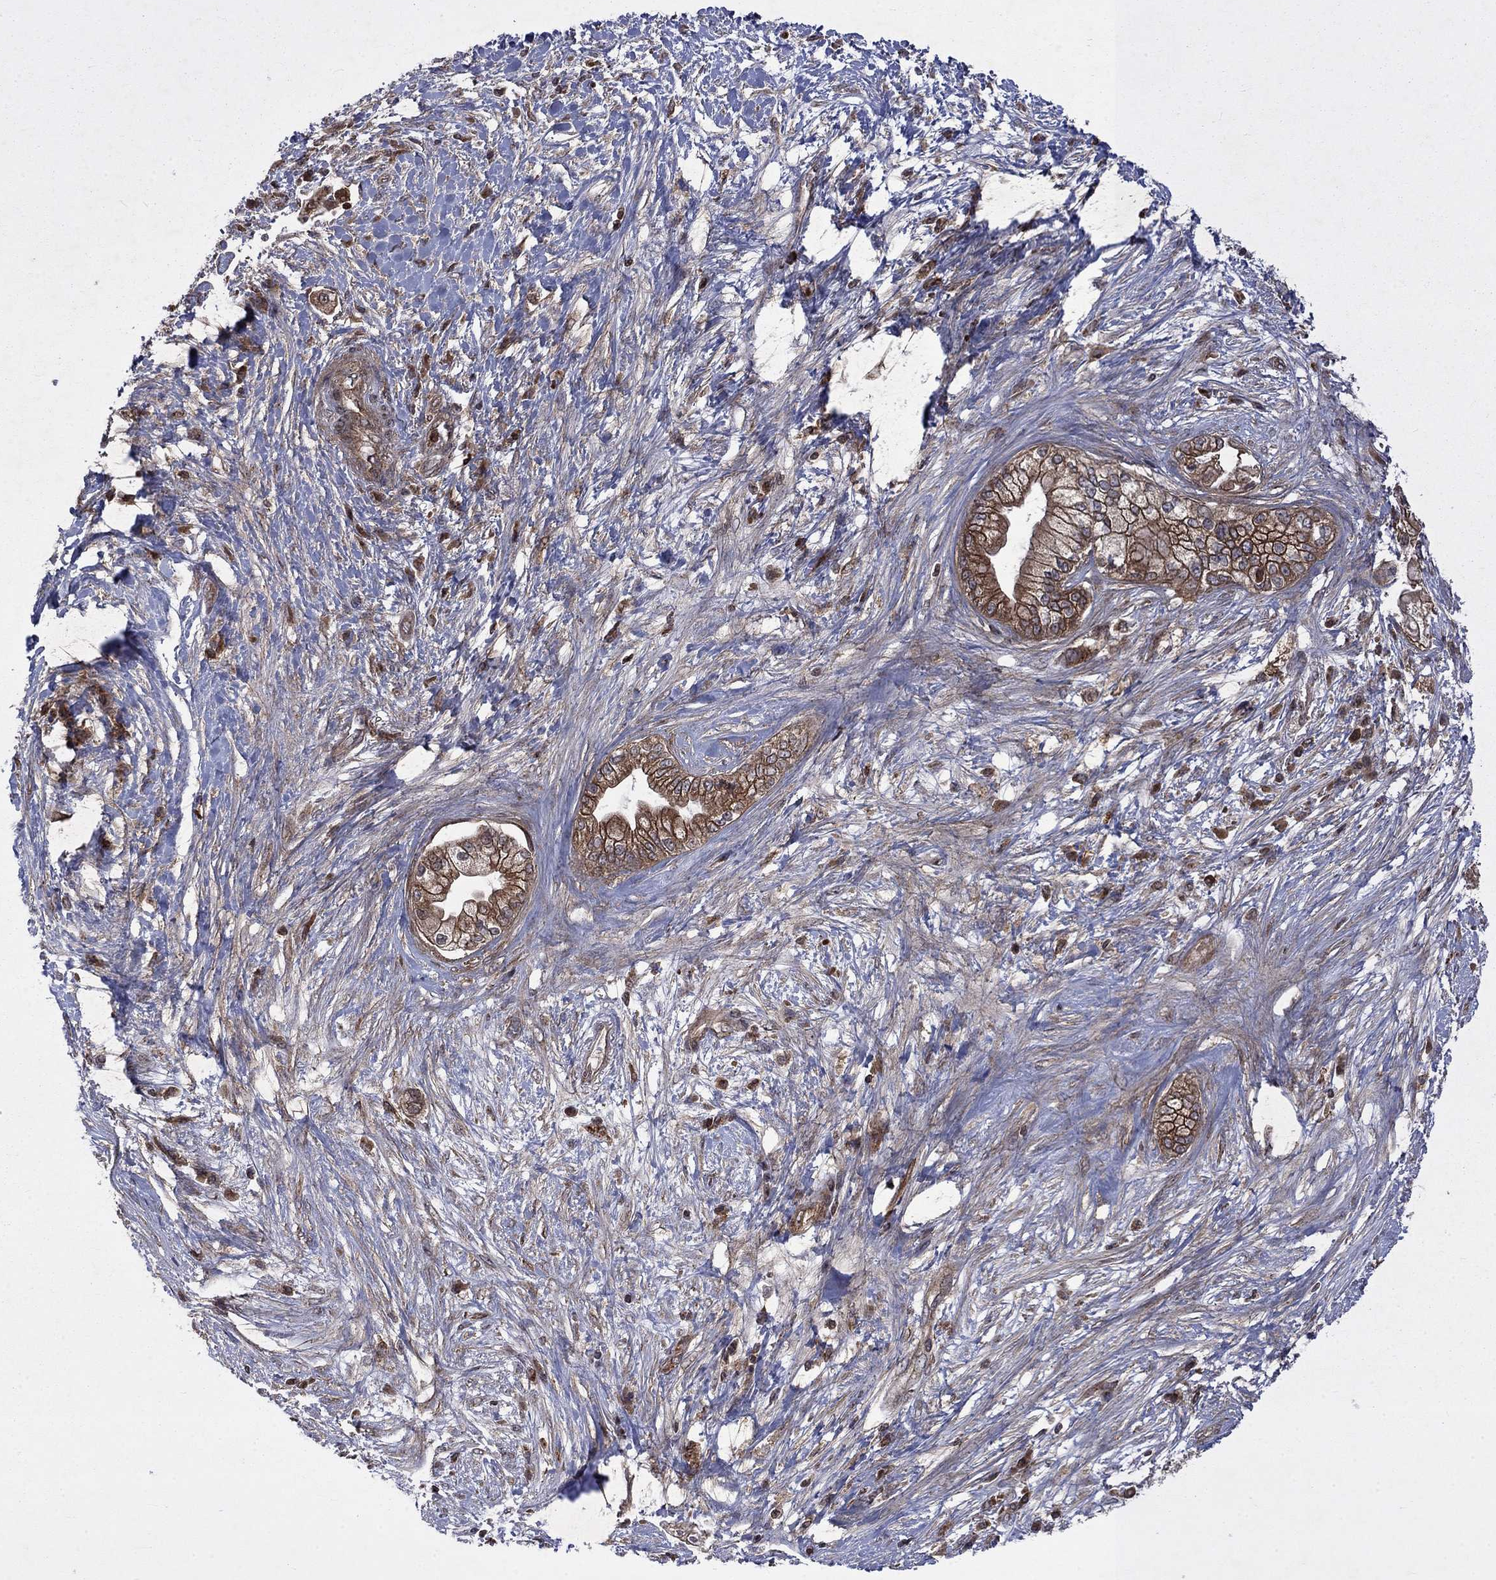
{"staining": {"intensity": "moderate", "quantity": ">75%", "location": "cytoplasmic/membranous"}, "tissue": "pancreatic cancer", "cell_type": "Tumor cells", "image_type": "cancer", "snomed": [{"axis": "morphology", "description": "Adenocarcinoma, NOS"}, {"axis": "topography", "description": "Pancreas"}], "caption": "This image exhibits immunohistochemistry staining of pancreatic cancer (adenocarcinoma), with medium moderate cytoplasmic/membranous expression in approximately >75% of tumor cells.", "gene": "TMEM33", "patient": {"sex": "female", "age": 69}}